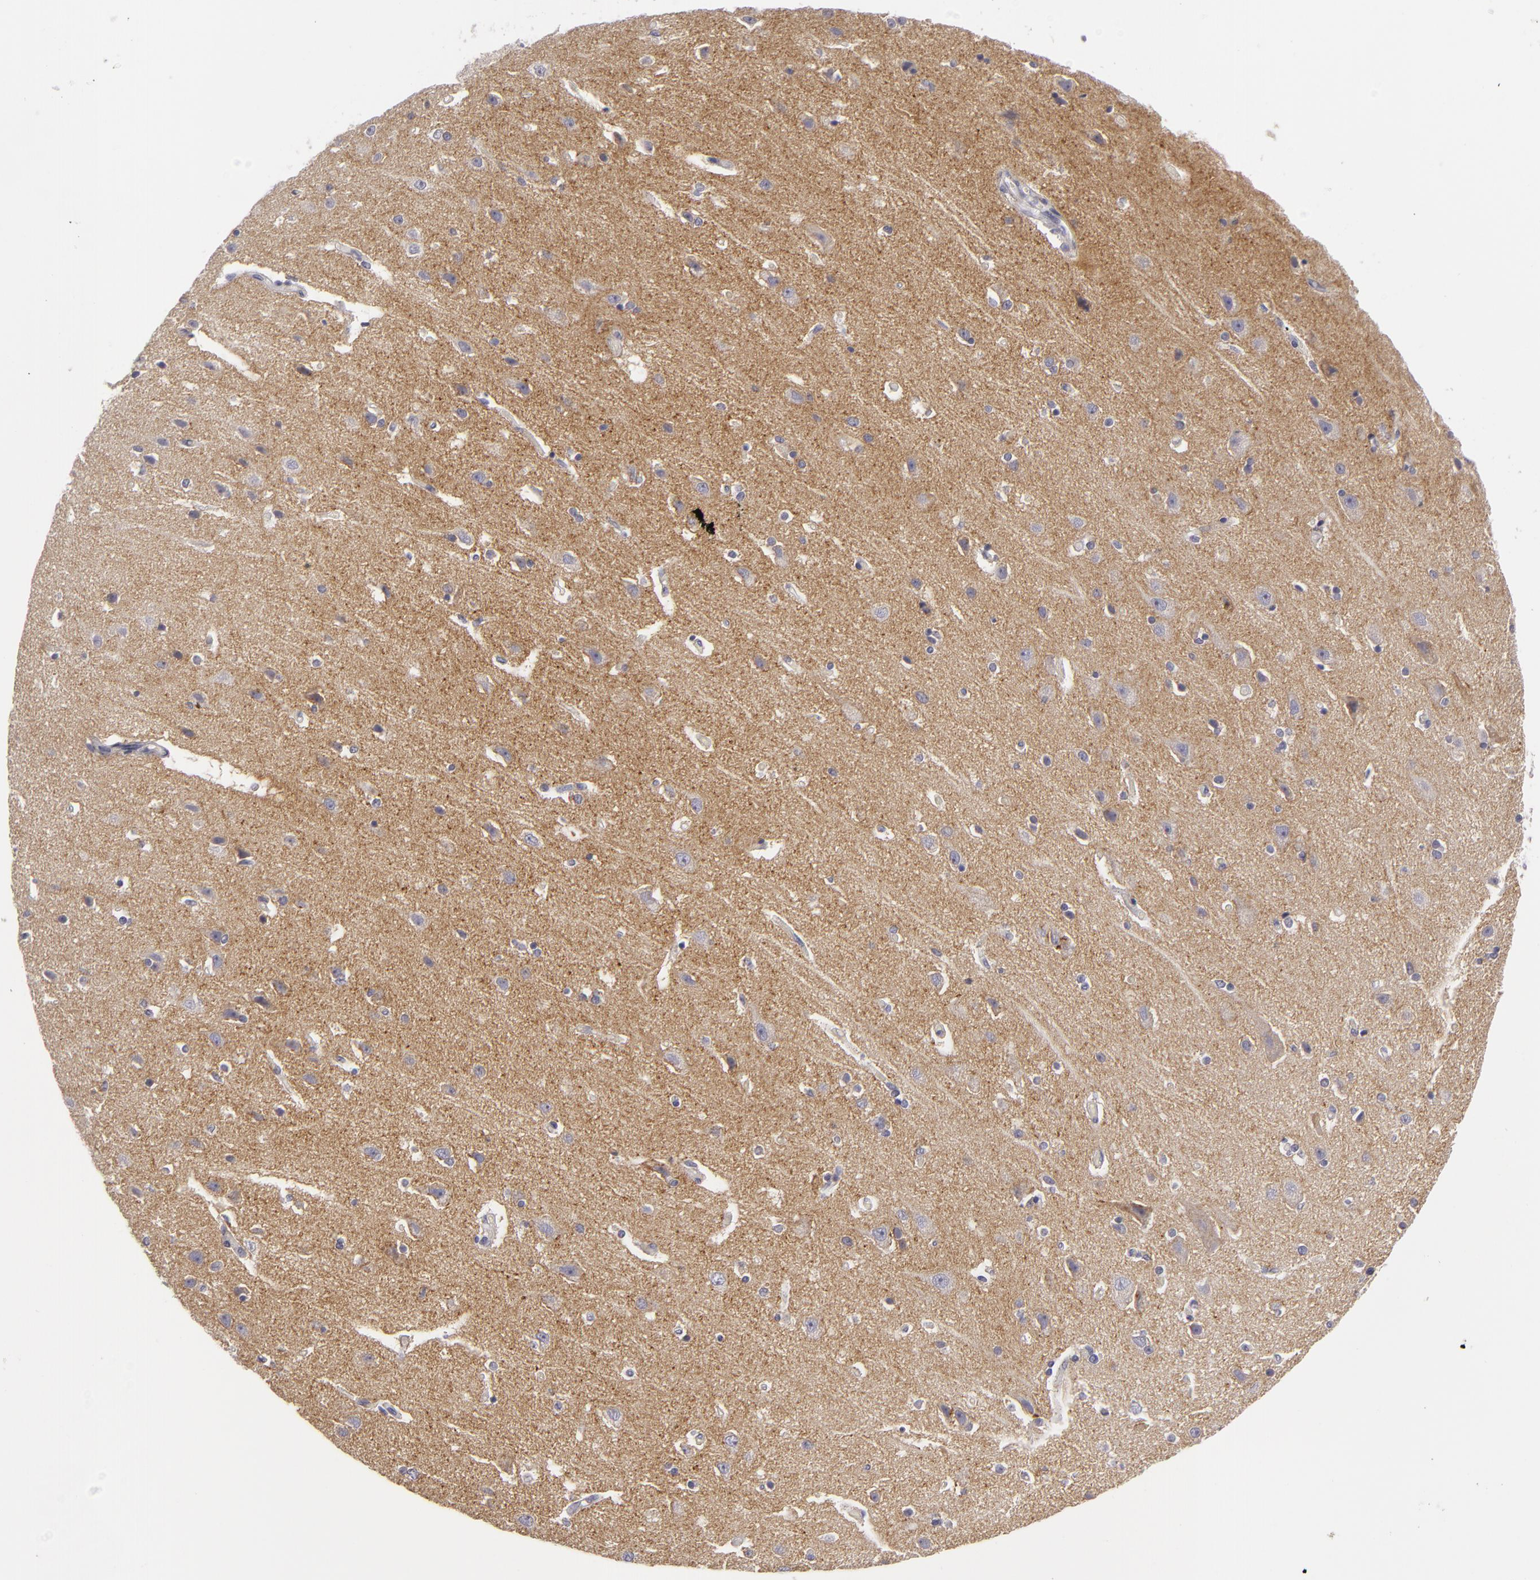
{"staining": {"intensity": "negative", "quantity": "none", "location": "none"}, "tissue": "caudate", "cell_type": "Glial cells", "image_type": "normal", "snomed": [{"axis": "morphology", "description": "Normal tissue, NOS"}, {"axis": "topography", "description": "Lateral ventricle wall"}], "caption": "Immunohistochemistry histopathology image of unremarkable caudate: caudate stained with DAB exhibits no significant protein staining in glial cells.", "gene": "ATP2B3", "patient": {"sex": "female", "age": 54}}